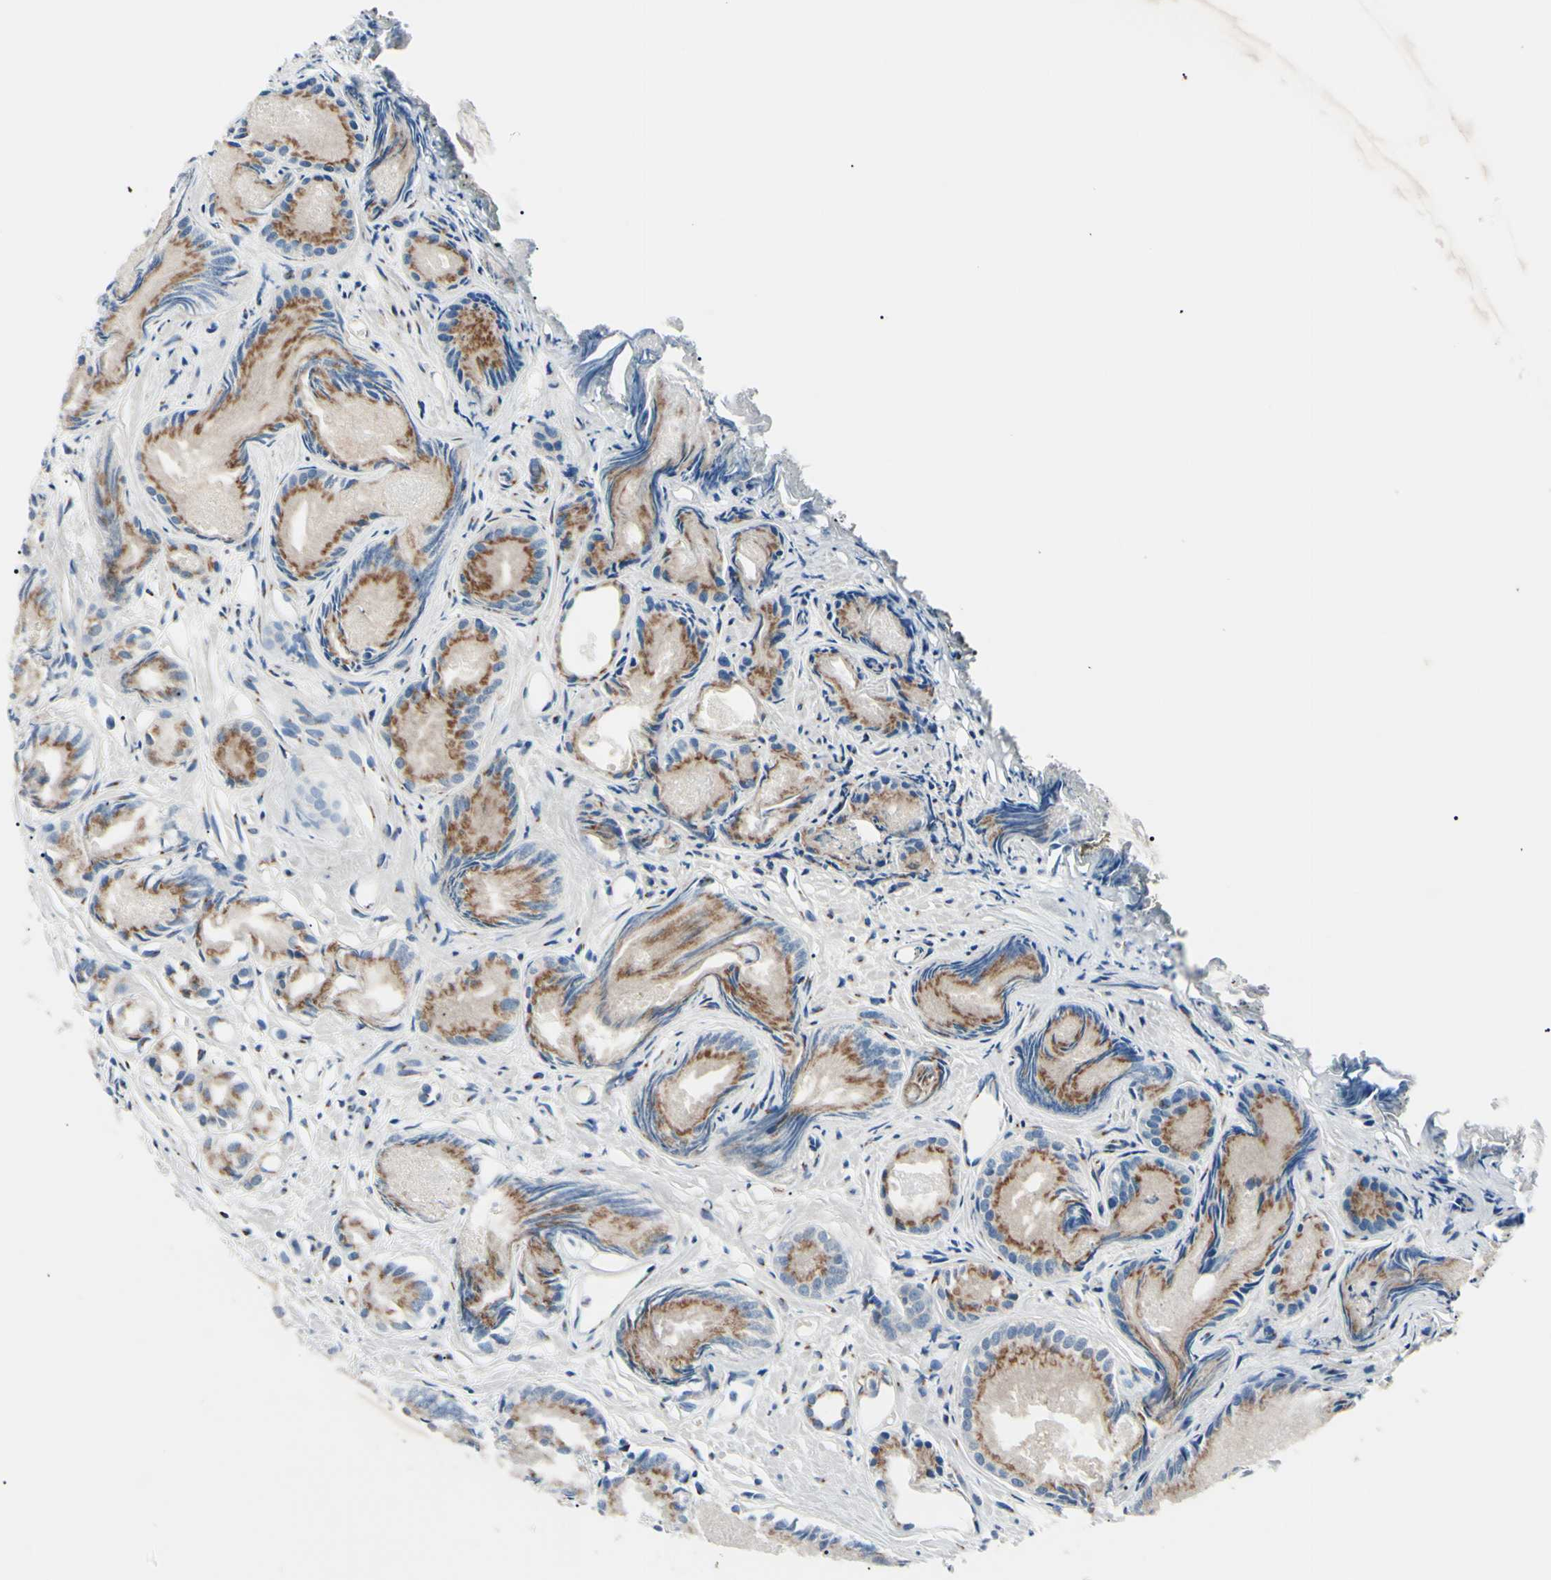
{"staining": {"intensity": "moderate", "quantity": "25%-75%", "location": "cytoplasmic/membranous"}, "tissue": "prostate cancer", "cell_type": "Tumor cells", "image_type": "cancer", "snomed": [{"axis": "morphology", "description": "Adenocarcinoma, Low grade"}, {"axis": "topography", "description": "Prostate"}], "caption": "Immunohistochemical staining of adenocarcinoma (low-grade) (prostate) reveals medium levels of moderate cytoplasmic/membranous protein positivity in approximately 25%-75% of tumor cells.", "gene": "MAPRE1", "patient": {"sex": "male", "age": 72}}